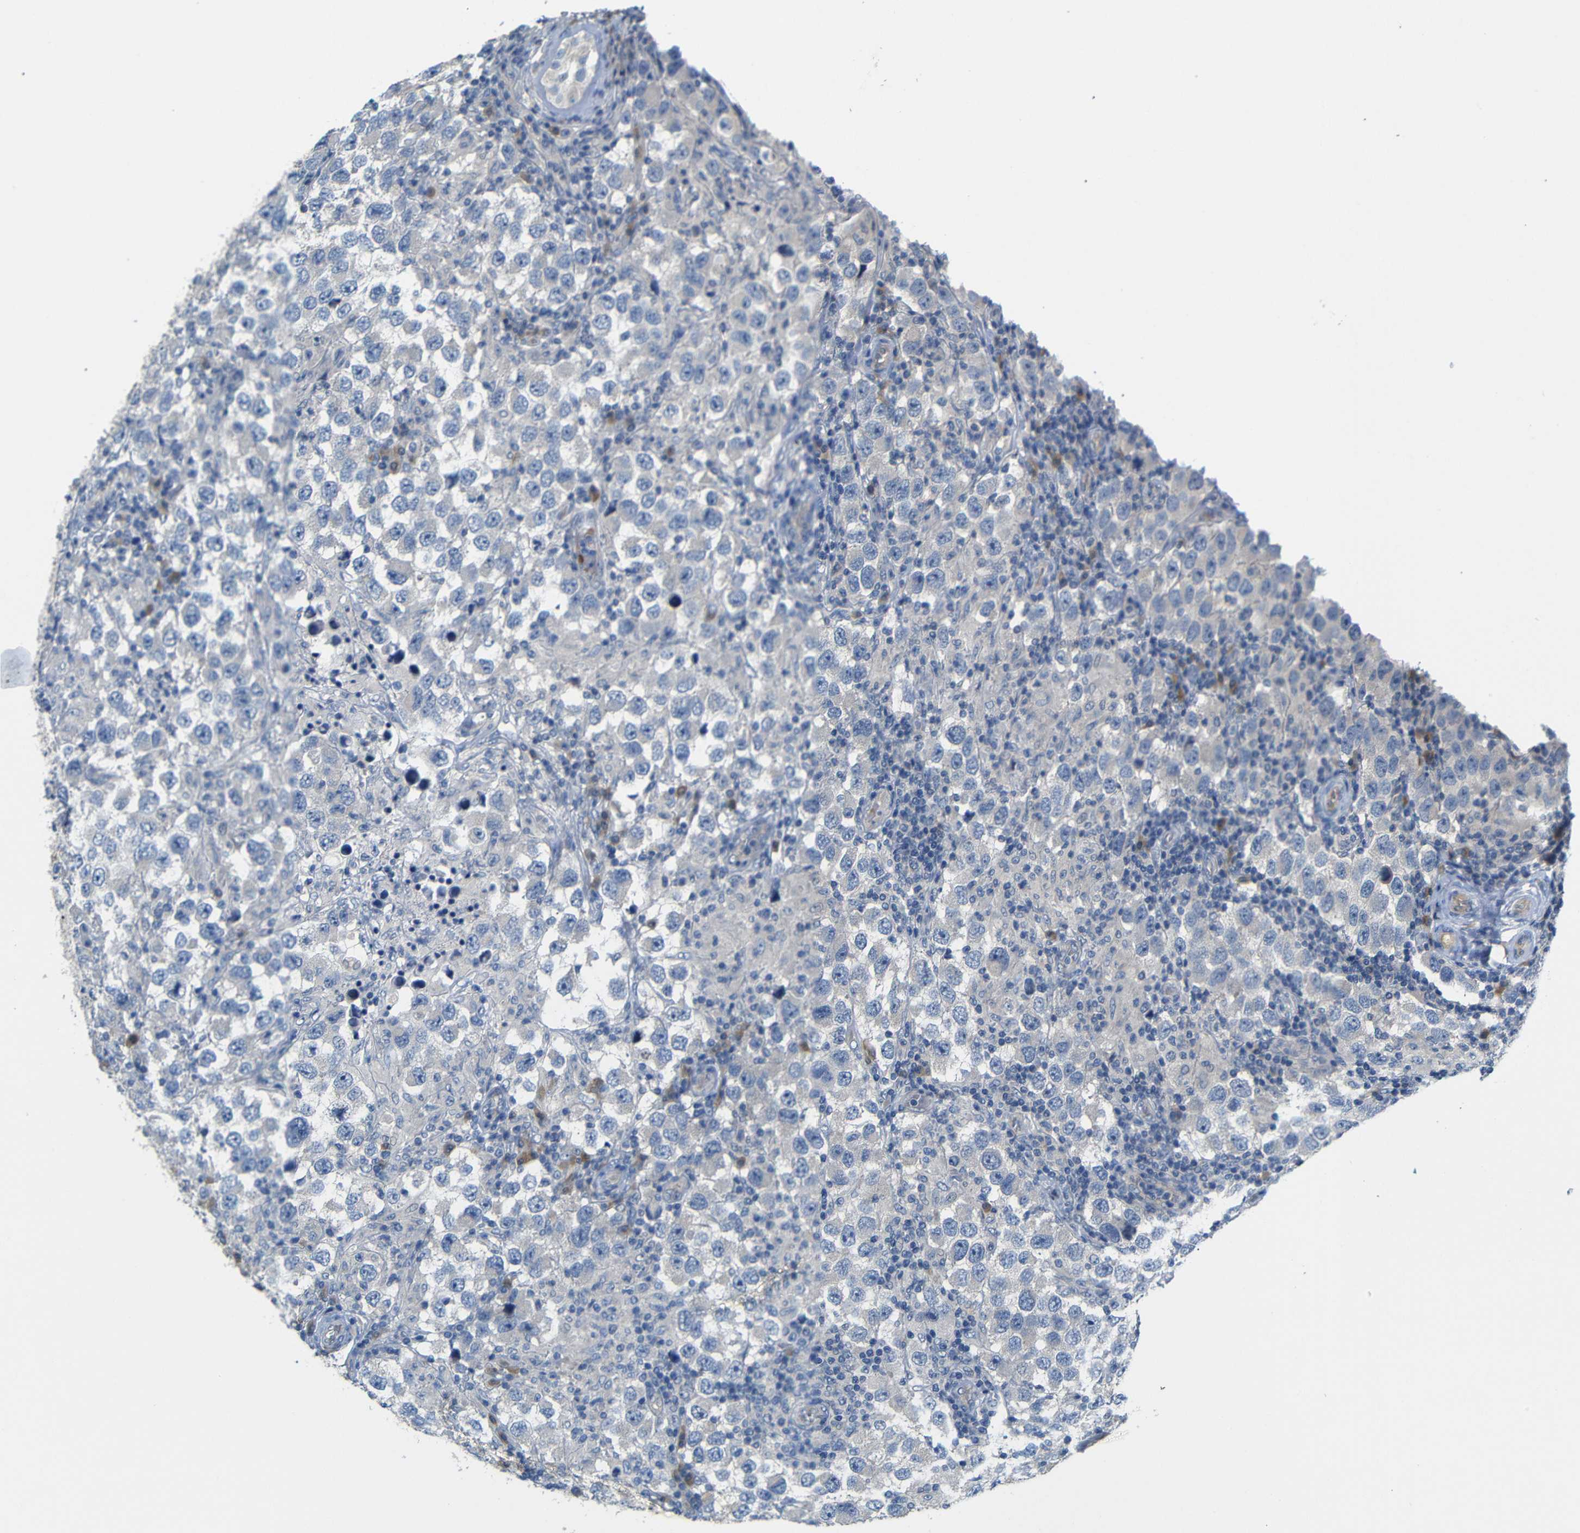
{"staining": {"intensity": "negative", "quantity": "none", "location": "none"}, "tissue": "testis cancer", "cell_type": "Tumor cells", "image_type": "cancer", "snomed": [{"axis": "morphology", "description": "Carcinoma, Embryonal, NOS"}, {"axis": "topography", "description": "Testis"}], "caption": "There is no significant staining in tumor cells of testis embryonal carcinoma. Nuclei are stained in blue.", "gene": "TBC1D32", "patient": {"sex": "male", "age": 21}}